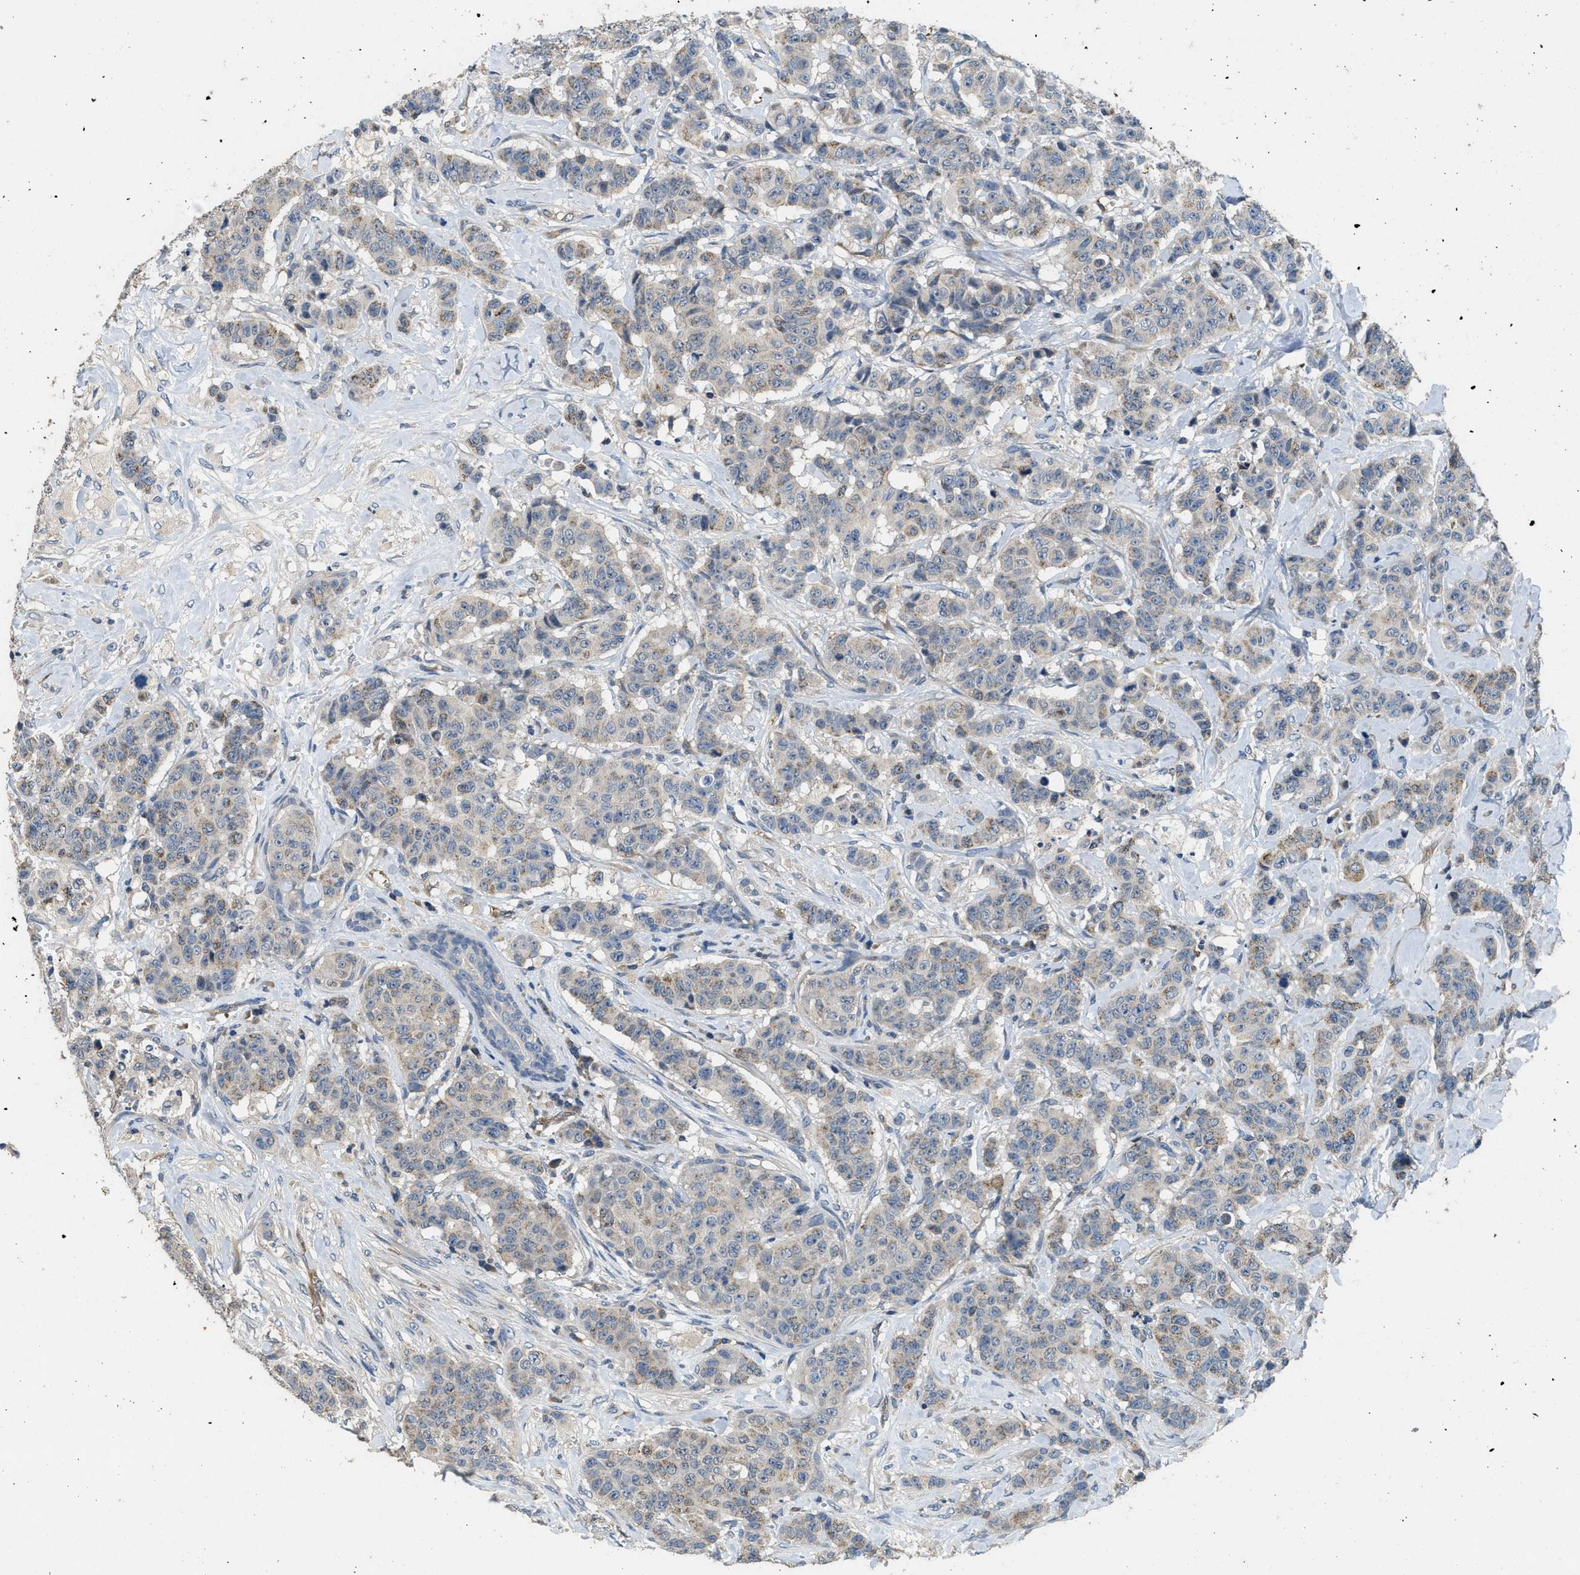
{"staining": {"intensity": "weak", "quantity": ">75%", "location": "cytoplasmic/membranous"}, "tissue": "breast cancer", "cell_type": "Tumor cells", "image_type": "cancer", "snomed": [{"axis": "morphology", "description": "Normal tissue, NOS"}, {"axis": "morphology", "description": "Duct carcinoma"}, {"axis": "topography", "description": "Breast"}], "caption": "Approximately >75% of tumor cells in human breast infiltrating ductal carcinoma exhibit weak cytoplasmic/membranous protein staining as visualized by brown immunohistochemical staining.", "gene": "DGKE", "patient": {"sex": "female", "age": 40}}